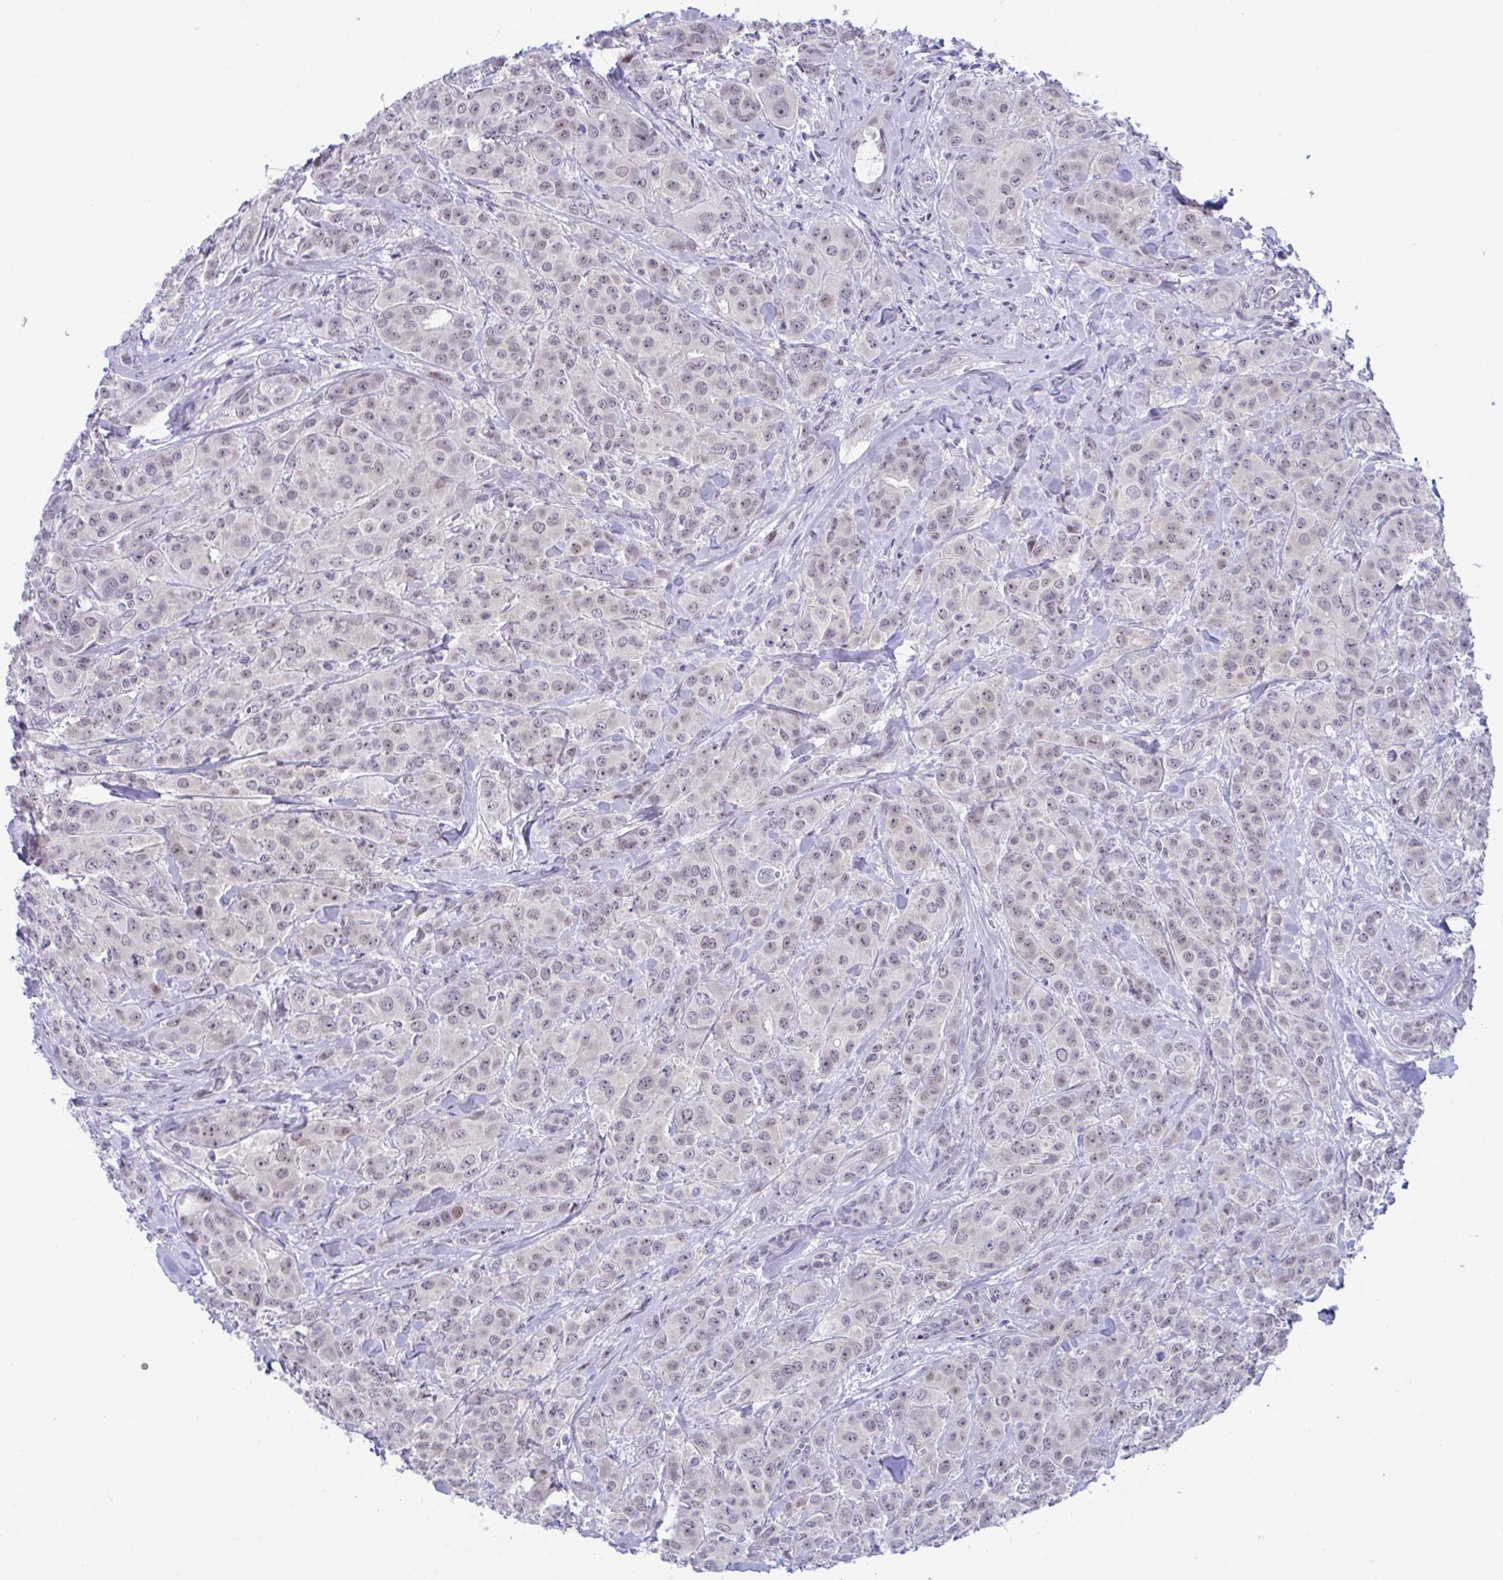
{"staining": {"intensity": "weak", "quantity": "<25%", "location": "nuclear"}, "tissue": "breast cancer", "cell_type": "Tumor cells", "image_type": "cancer", "snomed": [{"axis": "morphology", "description": "Normal tissue, NOS"}, {"axis": "morphology", "description": "Duct carcinoma"}, {"axis": "topography", "description": "Breast"}], "caption": "Intraductal carcinoma (breast) was stained to show a protein in brown. There is no significant positivity in tumor cells. (DAB (3,3'-diaminobenzidine) IHC, high magnification).", "gene": "USP35", "patient": {"sex": "female", "age": 43}}